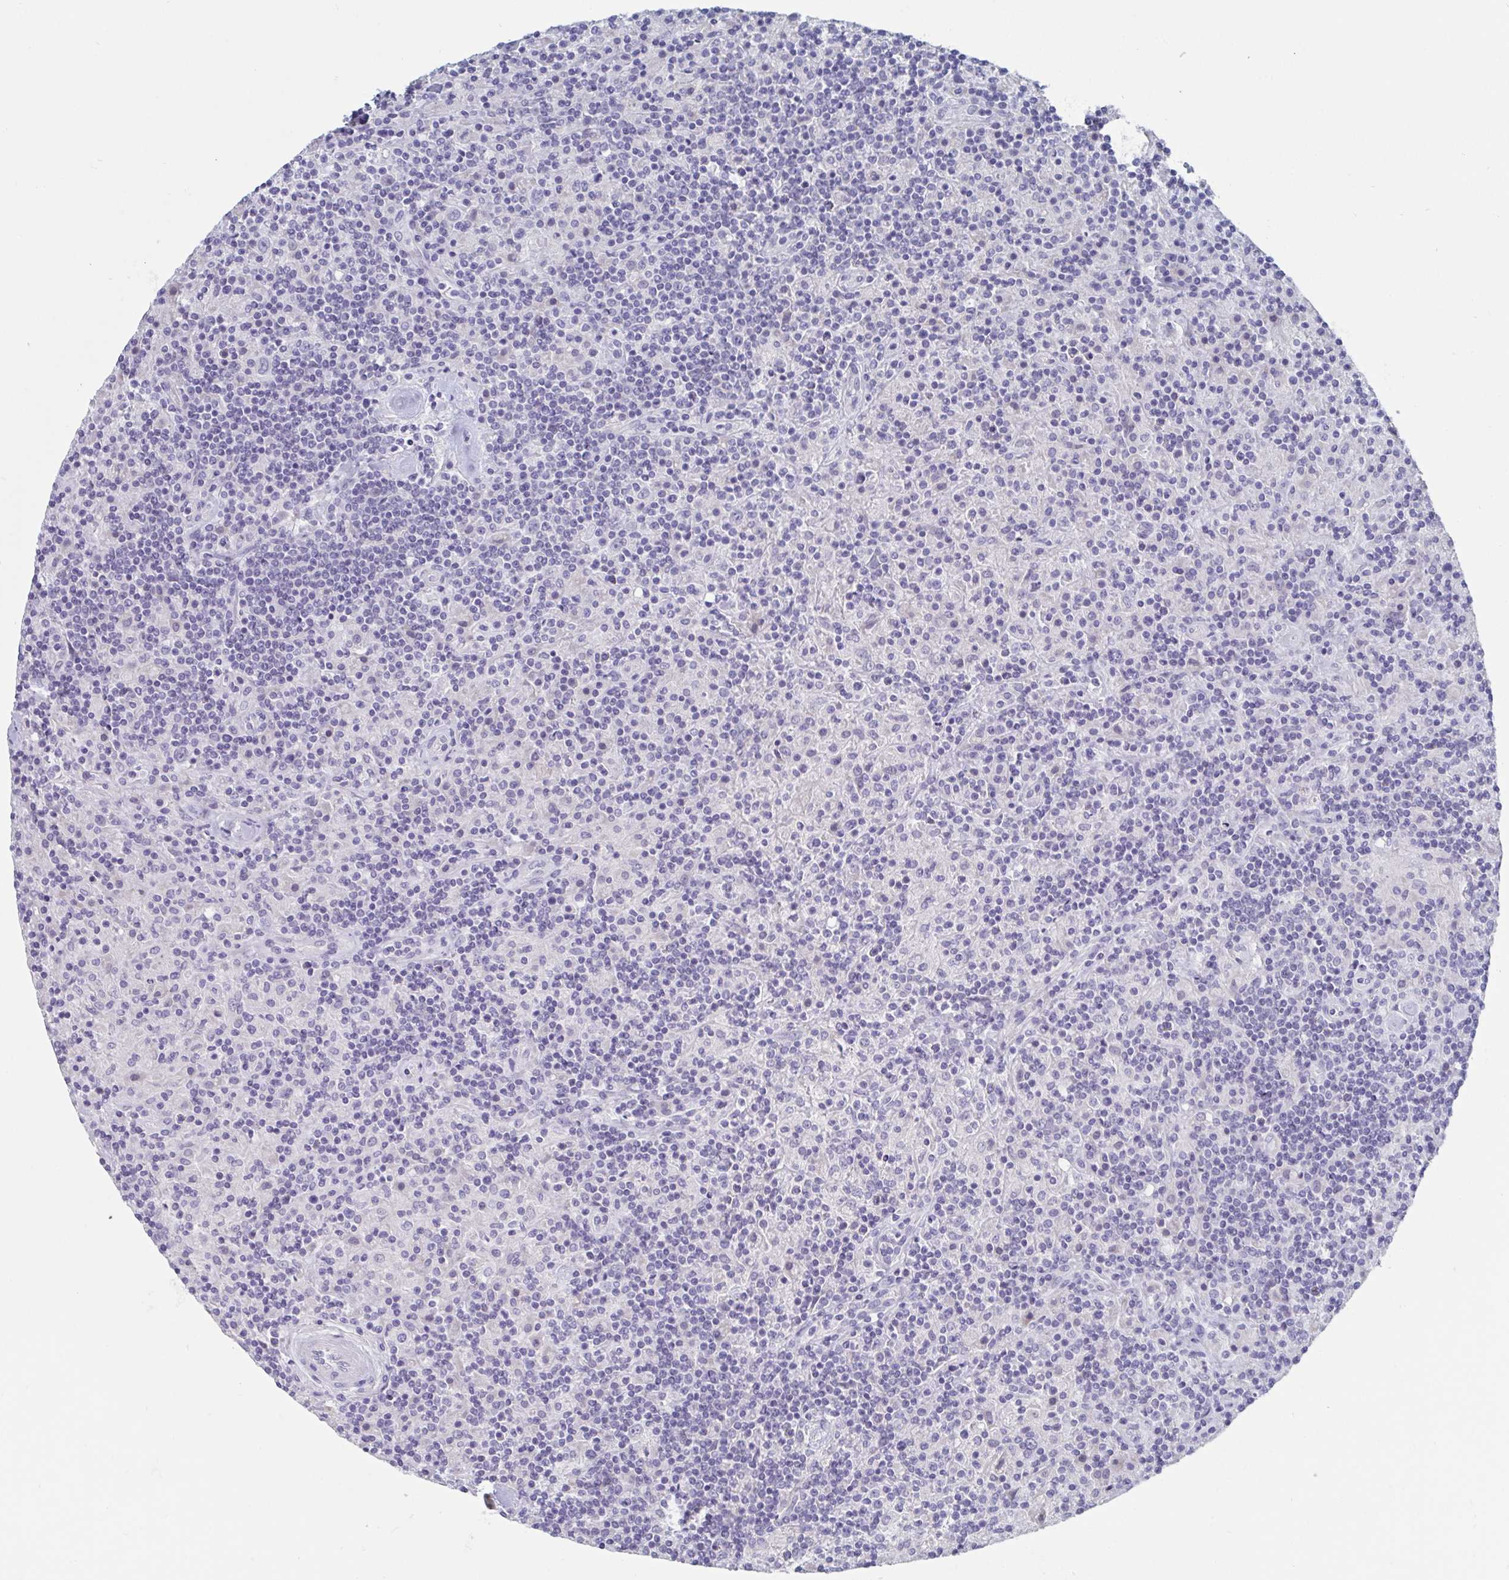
{"staining": {"intensity": "negative", "quantity": "none", "location": "none"}, "tissue": "lymphoma", "cell_type": "Tumor cells", "image_type": "cancer", "snomed": [{"axis": "morphology", "description": "Hodgkin's disease, NOS"}, {"axis": "topography", "description": "Lymph node"}], "caption": "Immunohistochemical staining of human Hodgkin's disease reveals no significant staining in tumor cells. (Stains: DAB (3,3'-diaminobenzidine) immunohistochemistry with hematoxylin counter stain, Microscopy: brightfield microscopy at high magnification).", "gene": "DPEP3", "patient": {"sex": "male", "age": 70}}